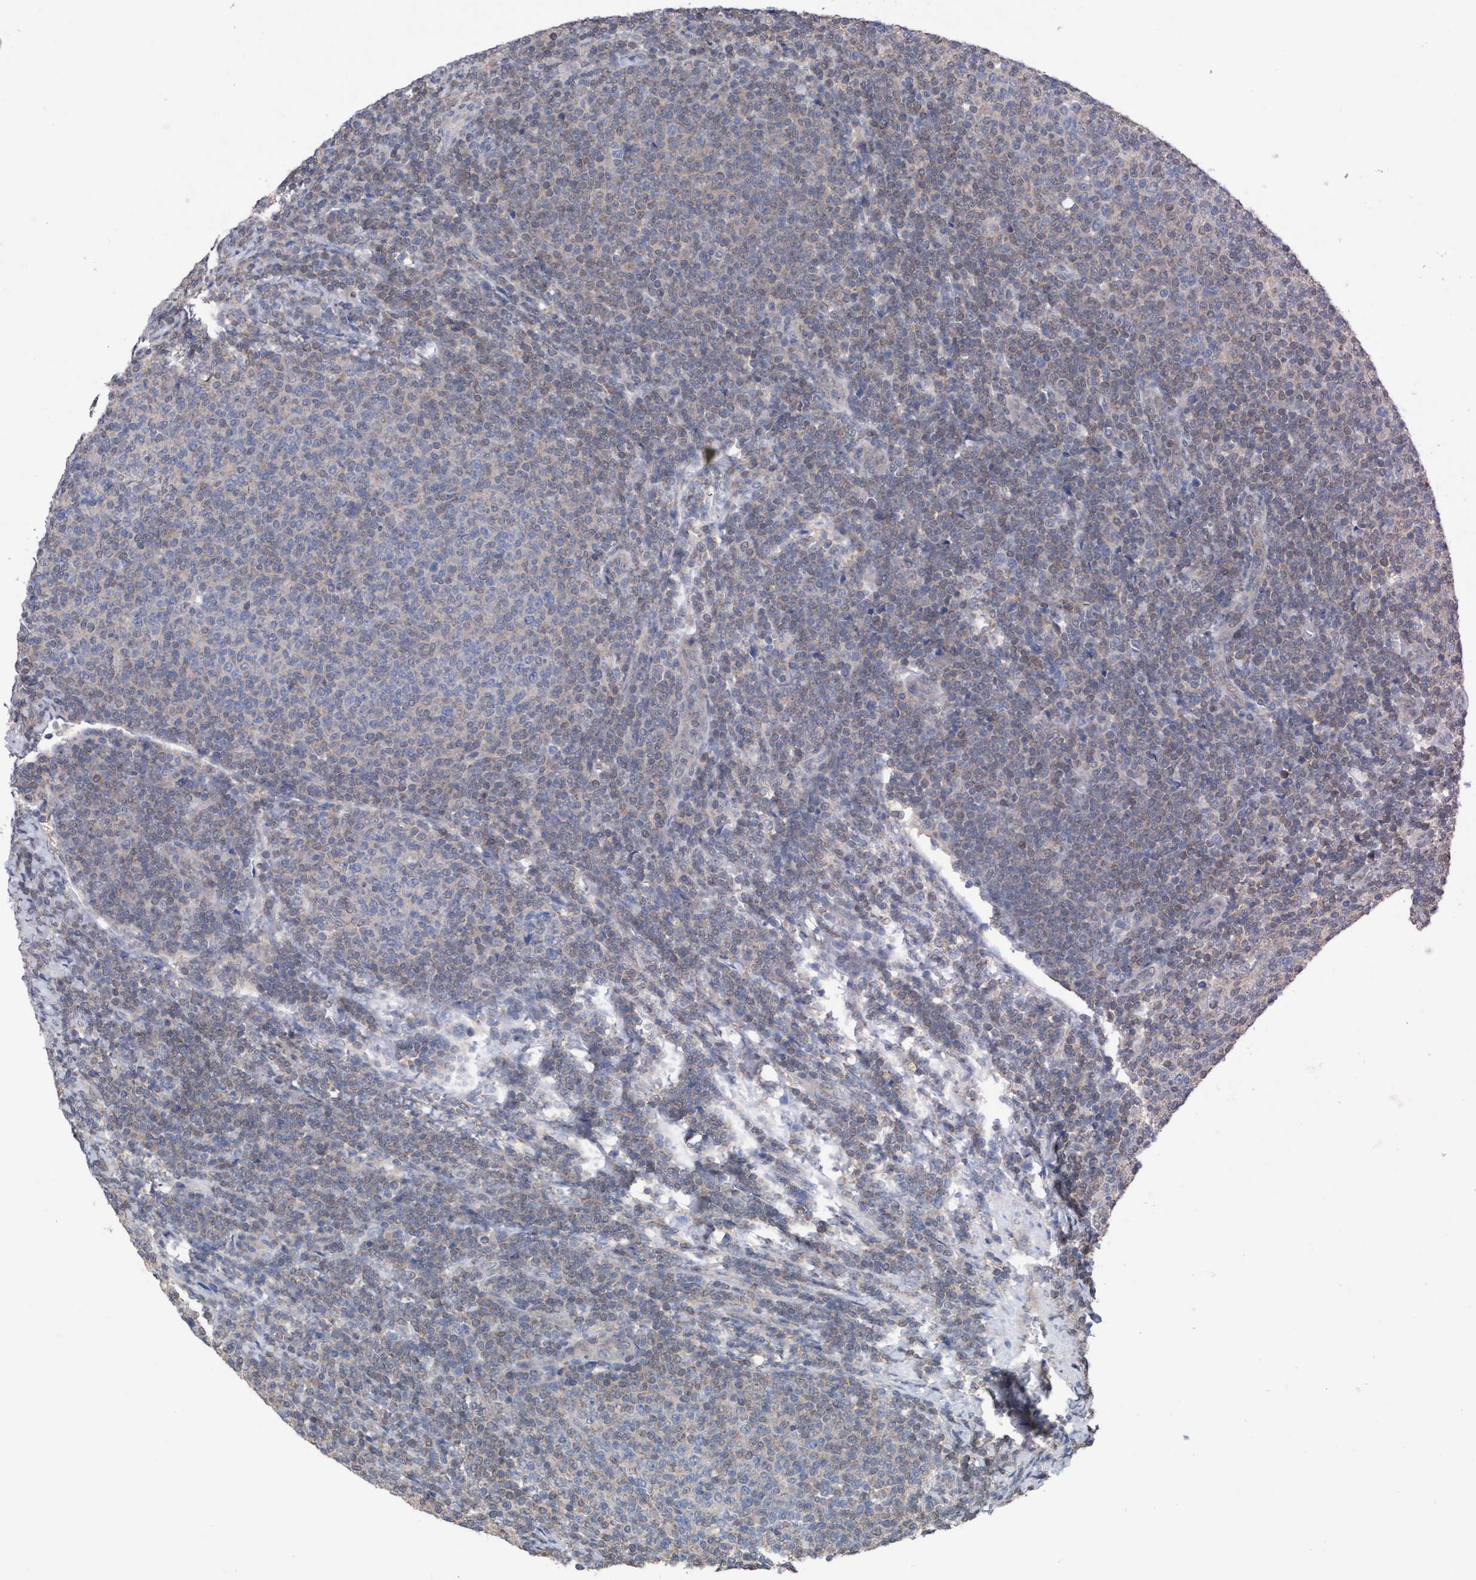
{"staining": {"intensity": "weak", "quantity": "<25%", "location": "cytoplasmic/membranous"}, "tissue": "lymphoma", "cell_type": "Tumor cells", "image_type": "cancer", "snomed": [{"axis": "morphology", "description": "Malignant lymphoma, non-Hodgkin's type, Low grade"}, {"axis": "topography", "description": "Lymph node"}], "caption": "Immunohistochemical staining of human lymphoma demonstrates no significant staining in tumor cells. (Stains: DAB immunohistochemistry (IHC) with hematoxylin counter stain, Microscopy: brightfield microscopy at high magnification).", "gene": "GLOD4", "patient": {"sex": "male", "age": 66}}